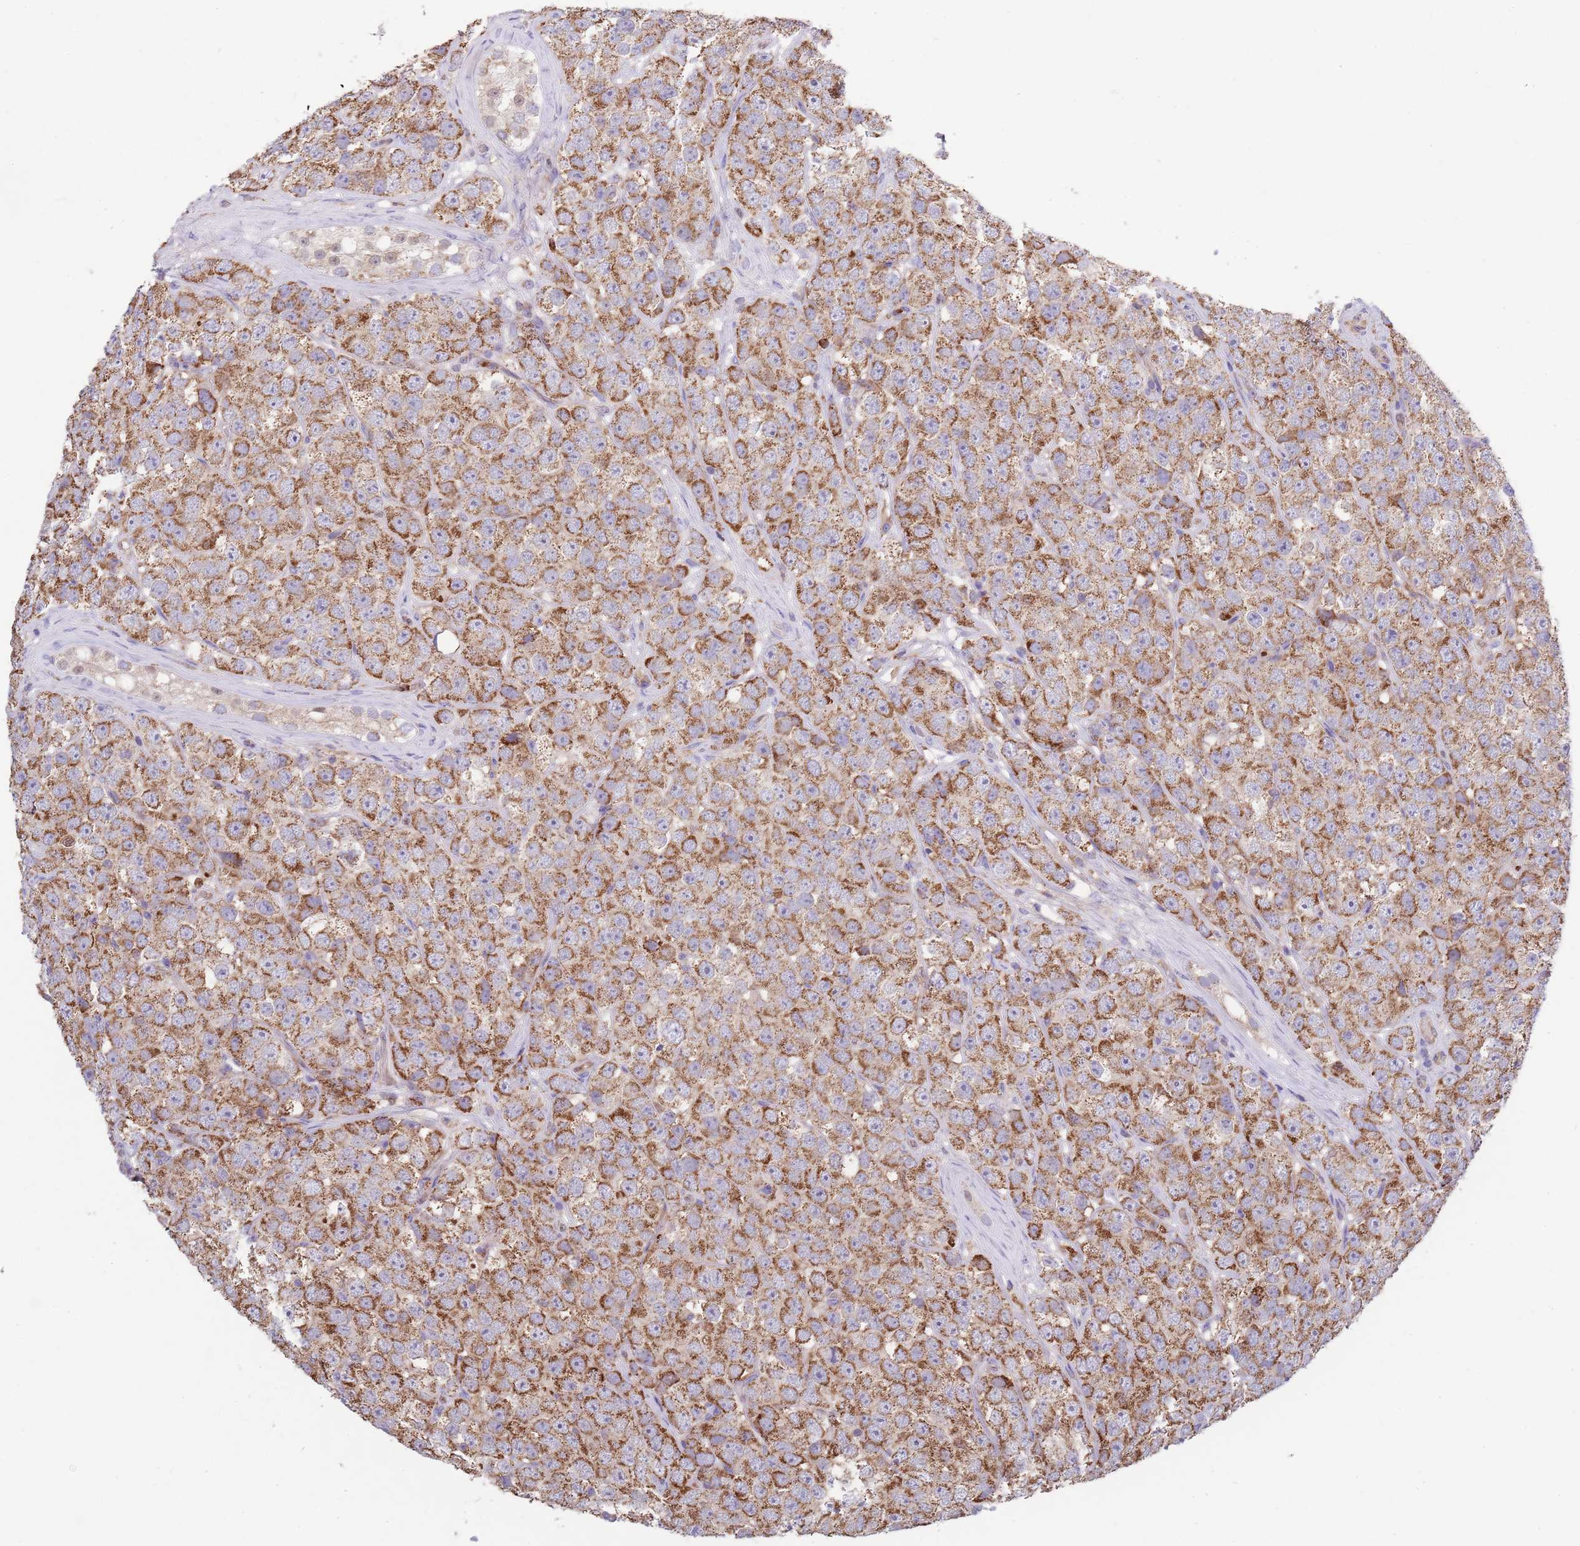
{"staining": {"intensity": "strong", "quantity": "25%-75%", "location": "cytoplasmic/membranous"}, "tissue": "testis cancer", "cell_type": "Tumor cells", "image_type": "cancer", "snomed": [{"axis": "morphology", "description": "Seminoma, NOS"}, {"axis": "topography", "description": "Testis"}], "caption": "Human seminoma (testis) stained with a brown dye displays strong cytoplasmic/membranous positive staining in about 25%-75% of tumor cells.", "gene": "DDT", "patient": {"sex": "male", "age": 28}}